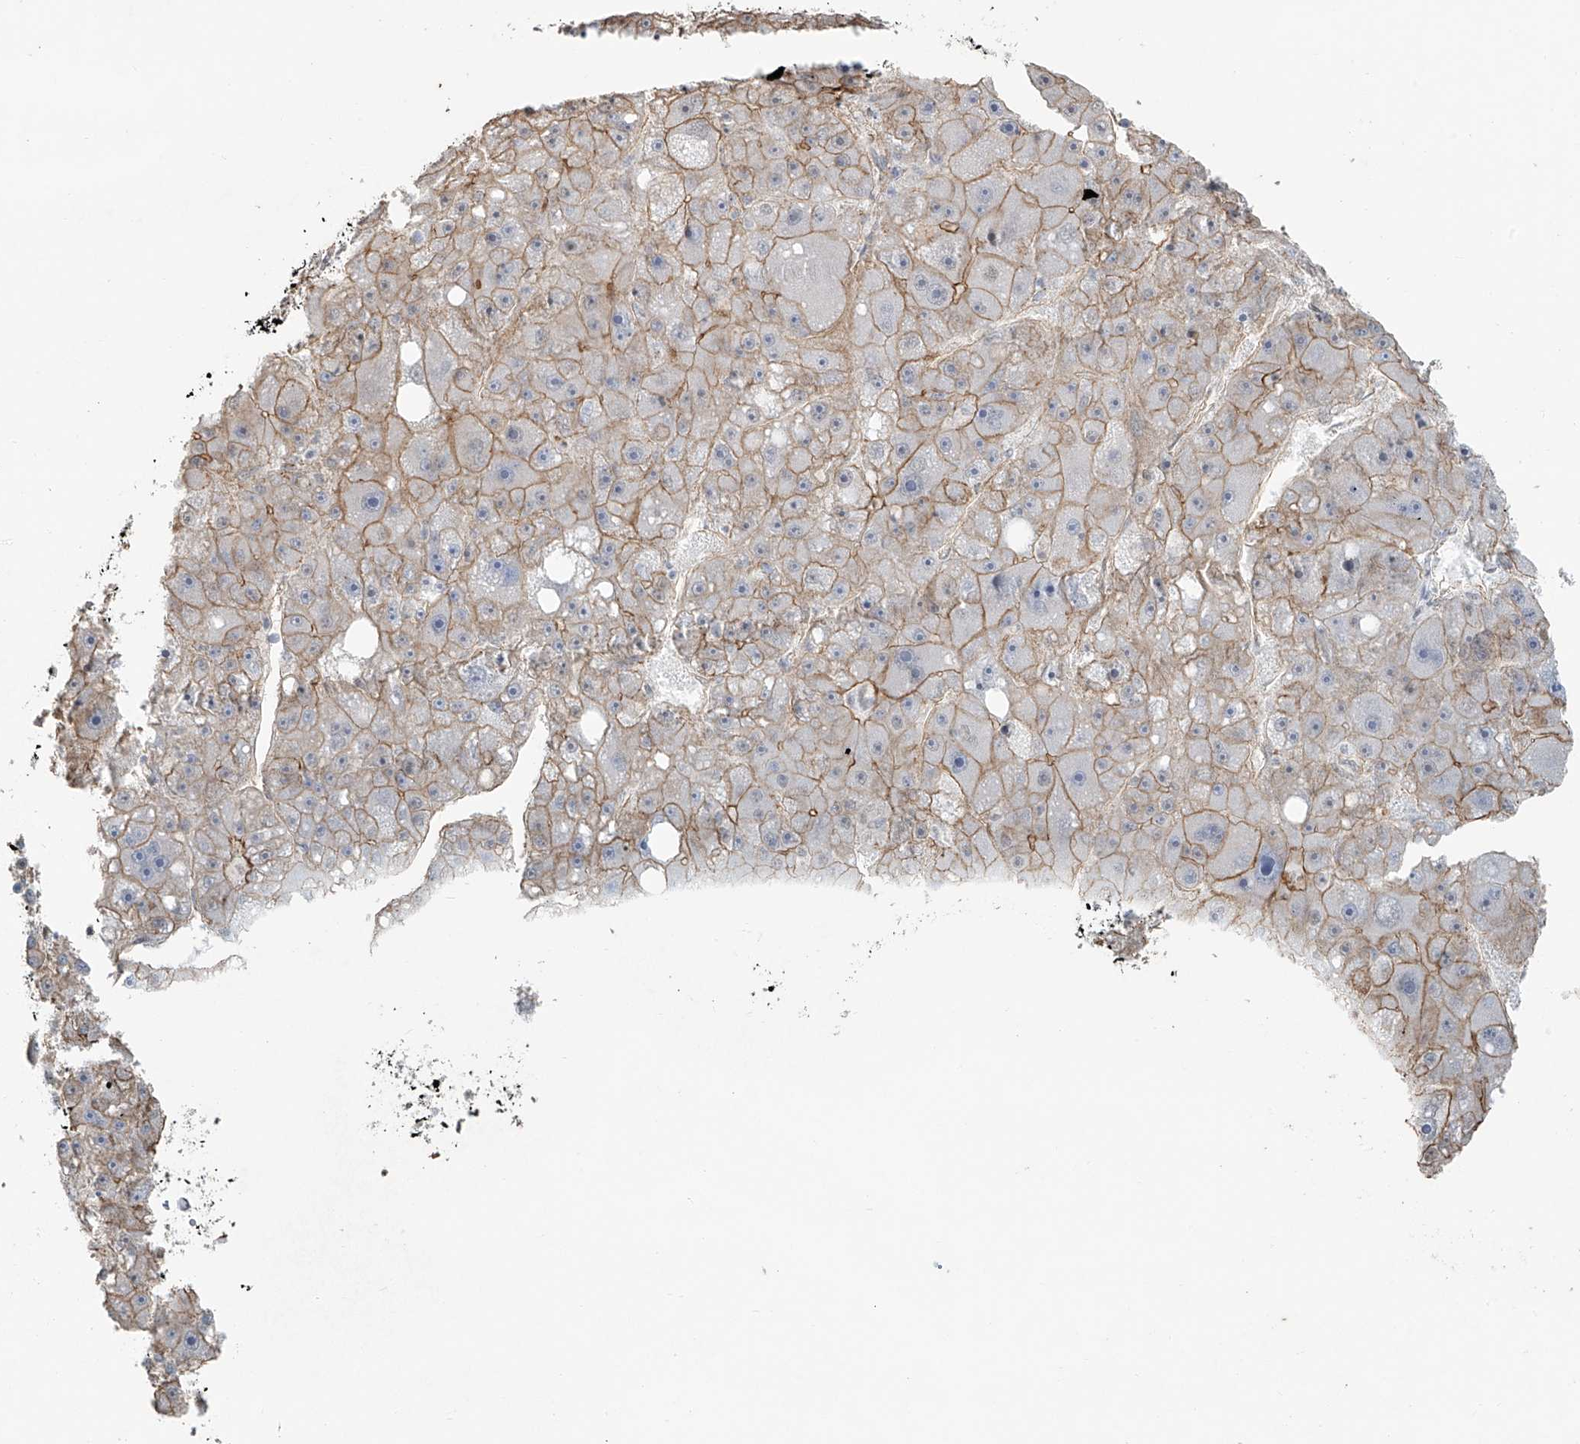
{"staining": {"intensity": "moderate", "quantity": "25%-75%", "location": "cytoplasmic/membranous"}, "tissue": "liver cancer", "cell_type": "Tumor cells", "image_type": "cancer", "snomed": [{"axis": "morphology", "description": "Carcinoma, Hepatocellular, NOS"}, {"axis": "topography", "description": "Liver"}], "caption": "Liver cancer tissue shows moderate cytoplasmic/membranous staining in approximately 25%-75% of tumor cells, visualized by immunohistochemistry.", "gene": "TUBE1", "patient": {"sex": "female", "age": 61}}